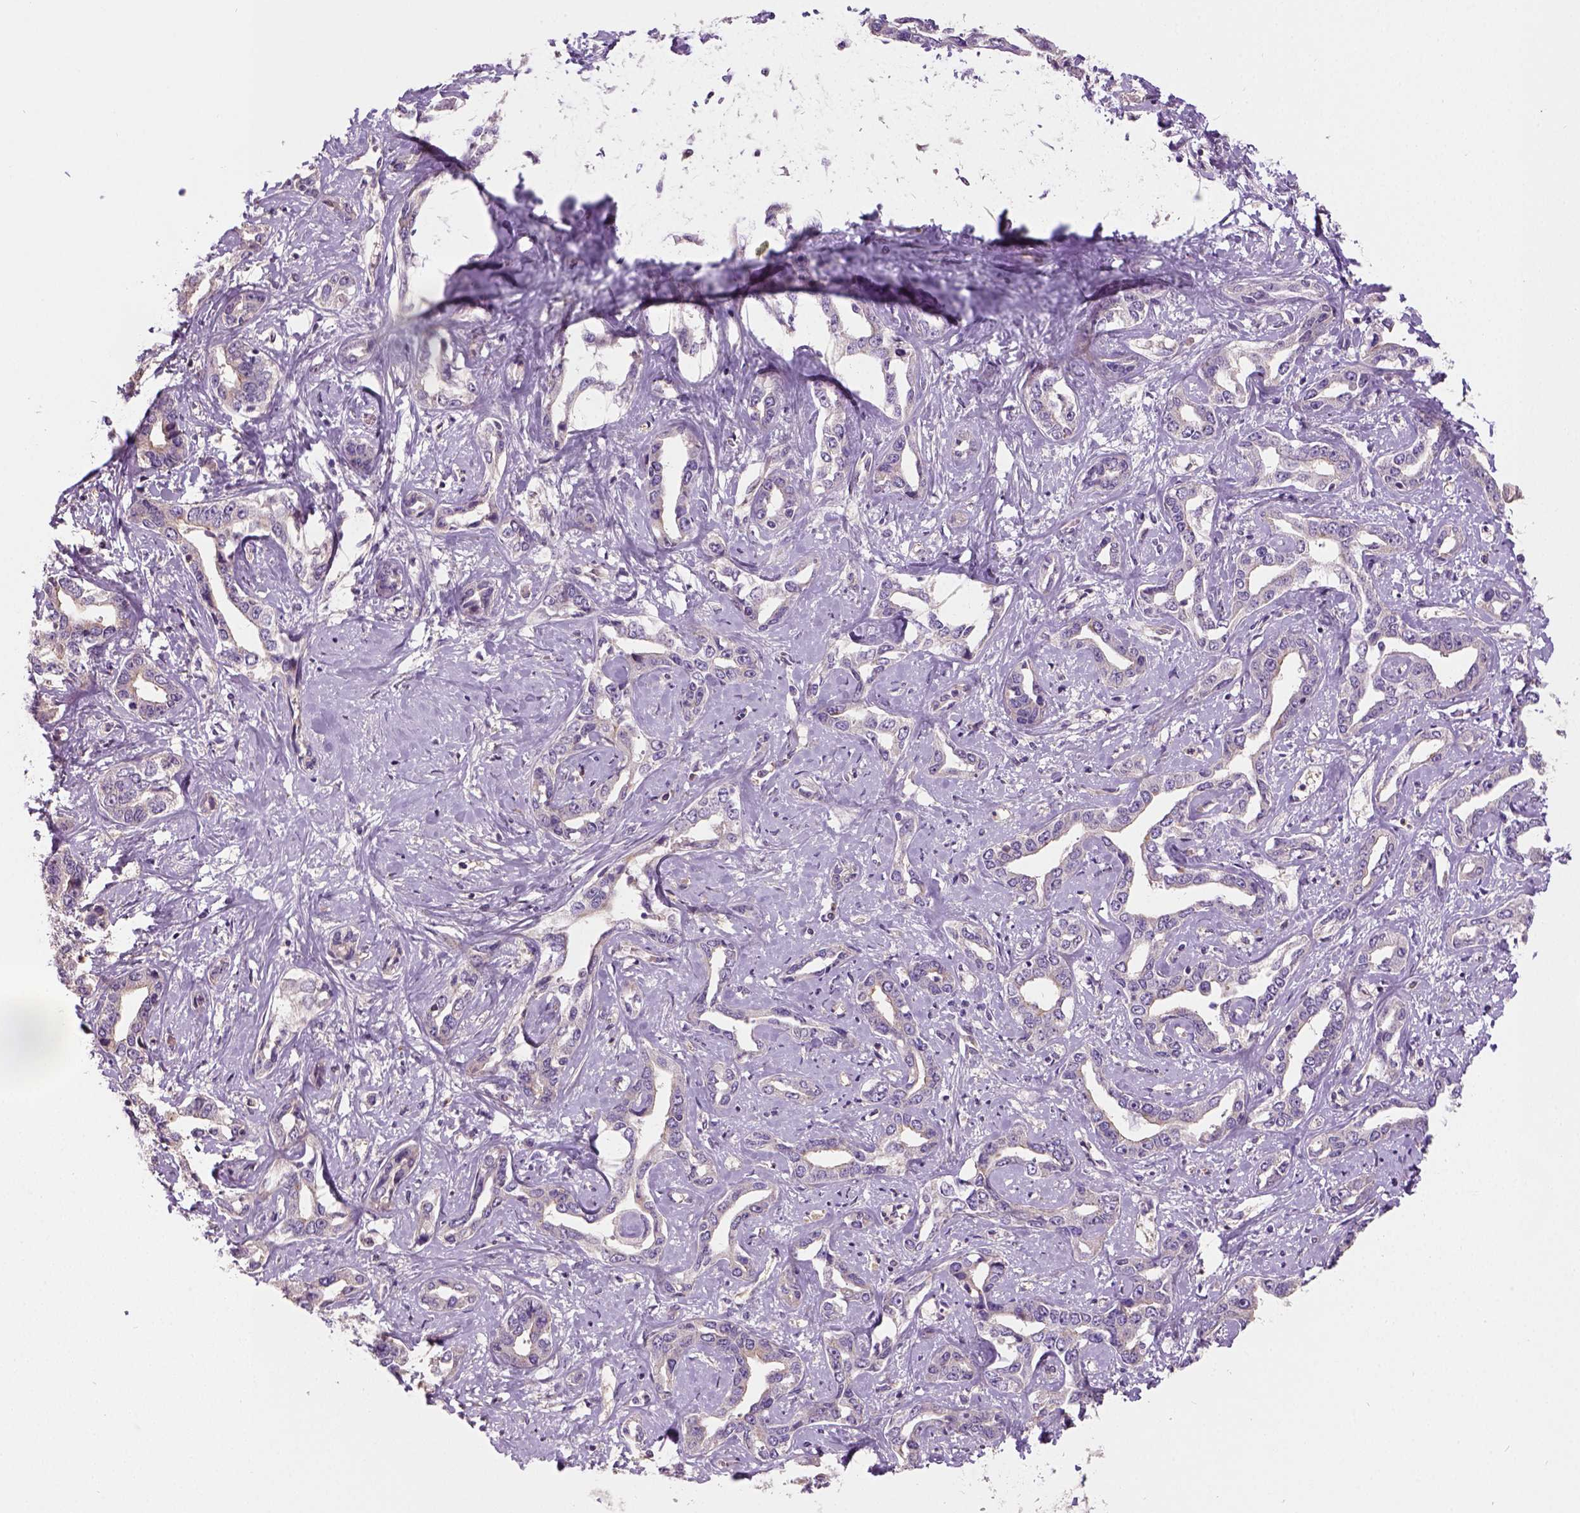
{"staining": {"intensity": "weak", "quantity": ">75%", "location": "cytoplasmic/membranous"}, "tissue": "liver cancer", "cell_type": "Tumor cells", "image_type": "cancer", "snomed": [{"axis": "morphology", "description": "Cholangiocarcinoma"}, {"axis": "topography", "description": "Liver"}], "caption": "Immunohistochemistry (IHC) image of neoplastic tissue: liver cholangiocarcinoma stained using immunohistochemistry (IHC) reveals low levels of weak protein expression localized specifically in the cytoplasmic/membranous of tumor cells, appearing as a cytoplasmic/membranous brown color.", "gene": "CRACR2A", "patient": {"sex": "male", "age": 59}}